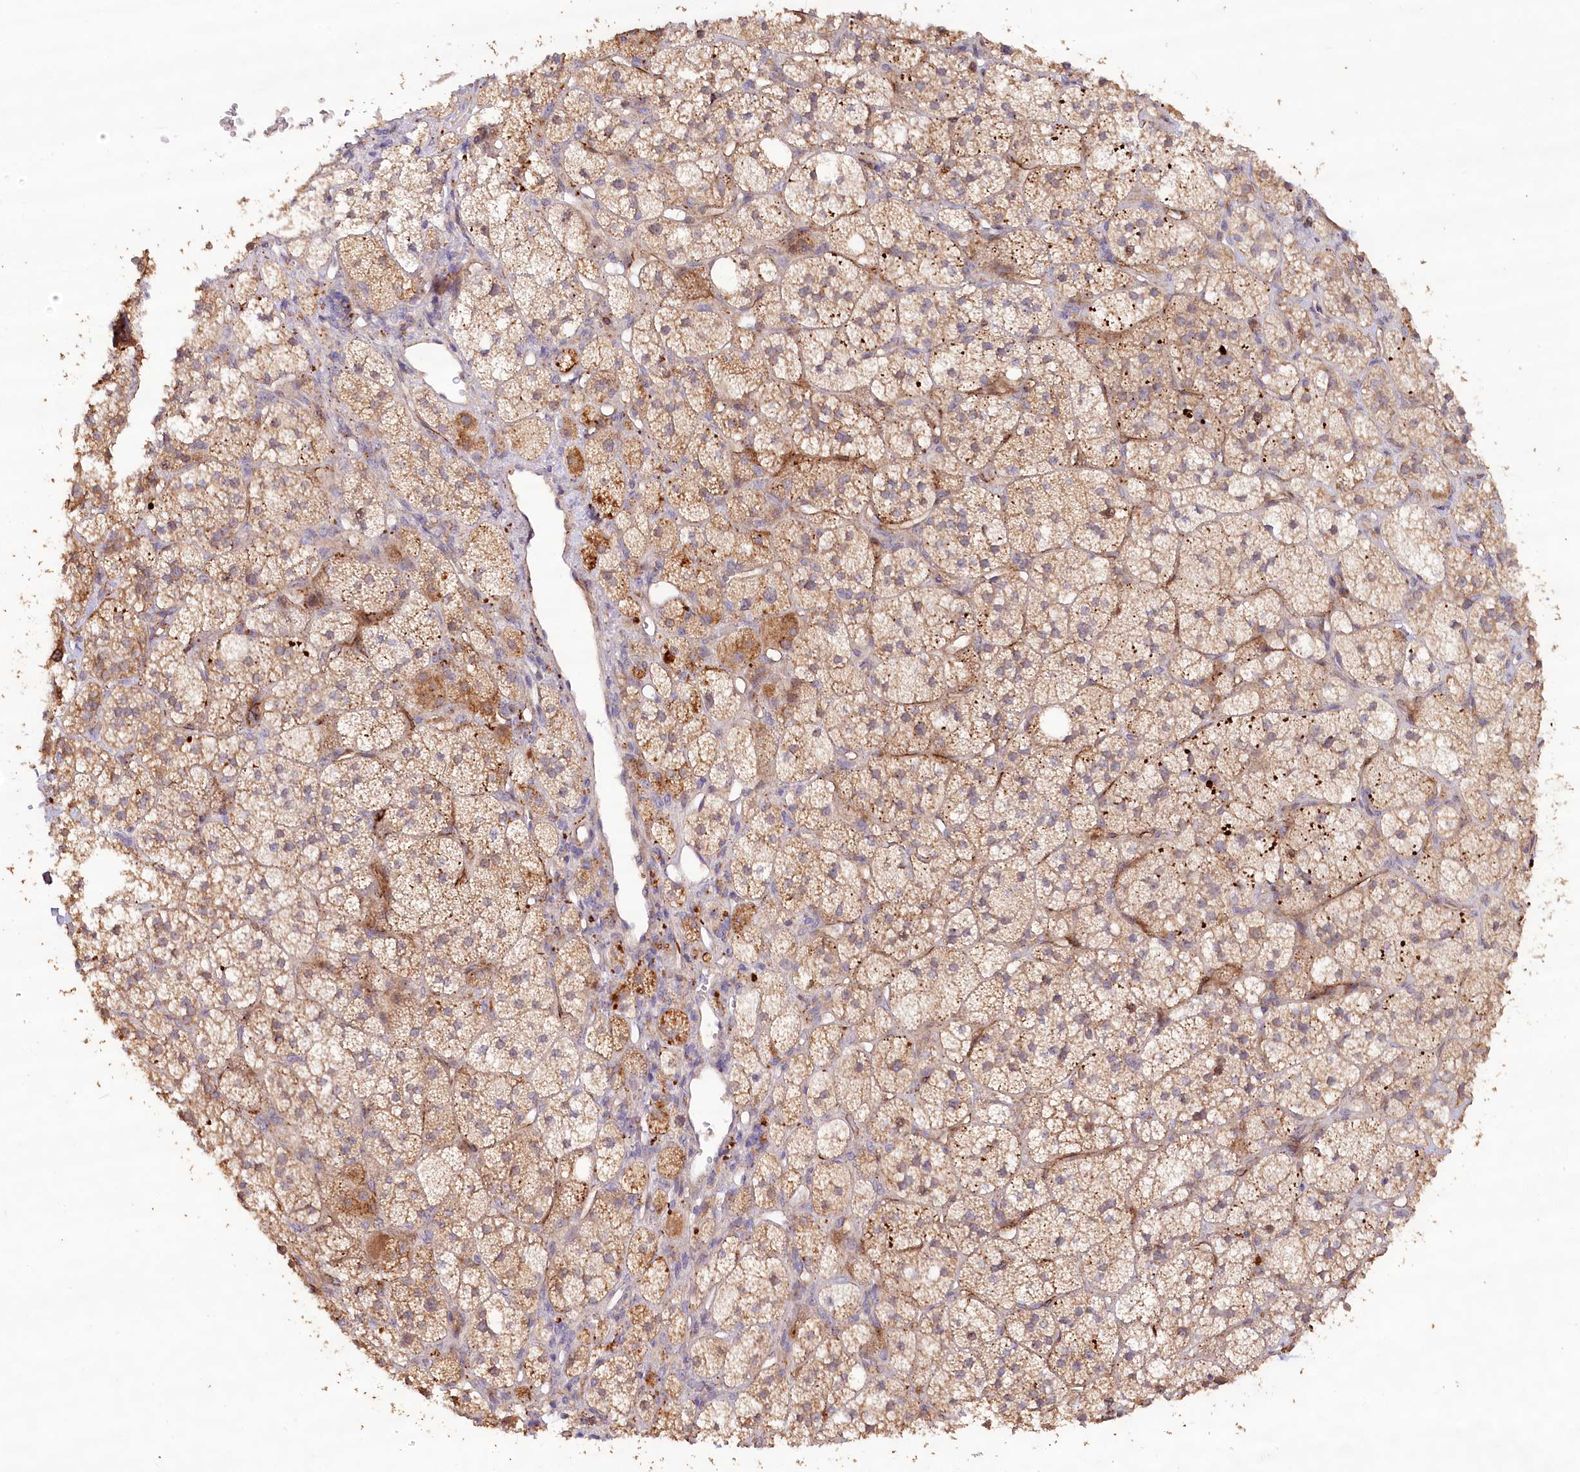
{"staining": {"intensity": "strong", "quantity": "25%-75%", "location": "cytoplasmic/membranous"}, "tissue": "adrenal gland", "cell_type": "Glandular cells", "image_type": "normal", "snomed": [{"axis": "morphology", "description": "Normal tissue, NOS"}, {"axis": "topography", "description": "Adrenal gland"}], "caption": "IHC image of normal human adrenal gland stained for a protein (brown), which reveals high levels of strong cytoplasmic/membranous positivity in approximately 25%-75% of glandular cells.", "gene": "IRAK1BP1", "patient": {"sex": "male", "age": 61}}